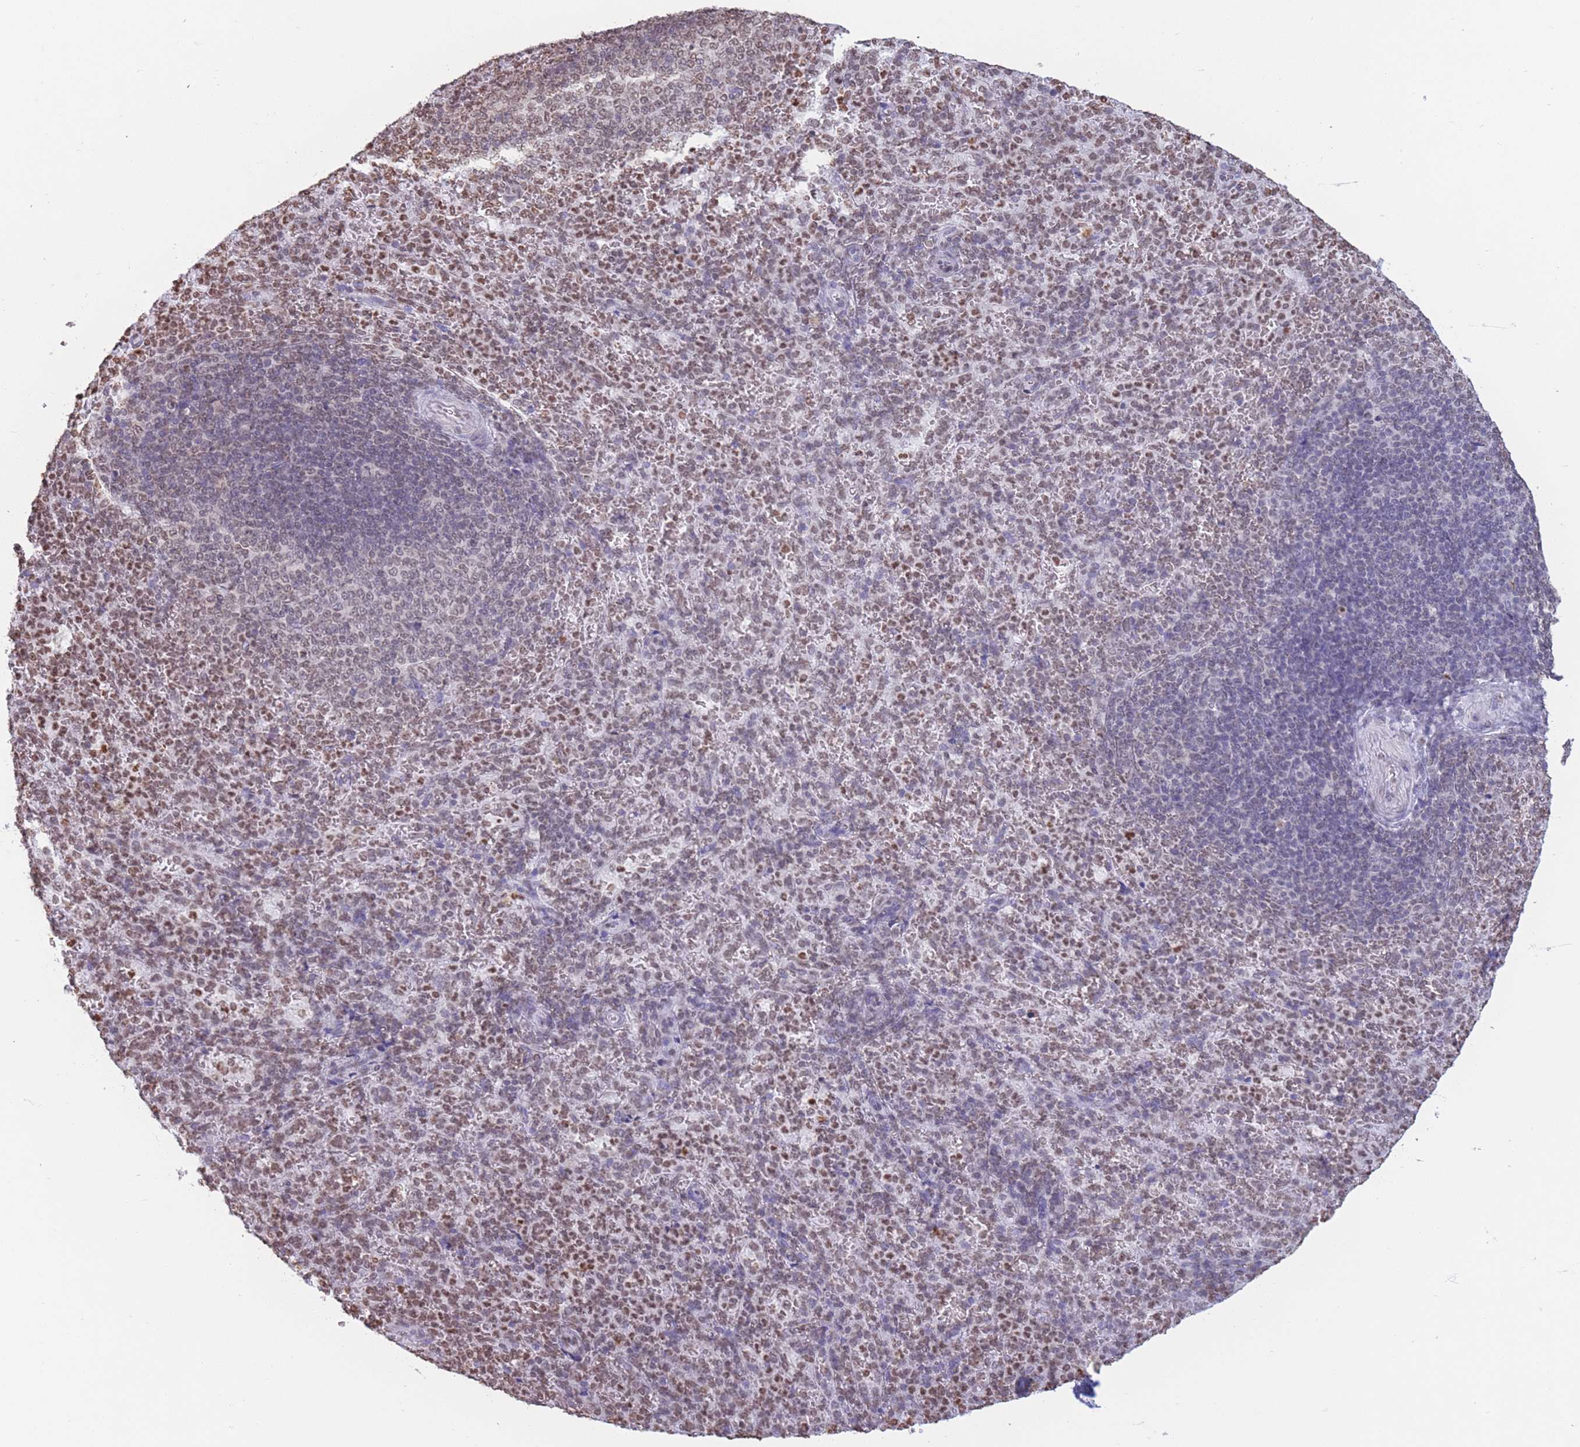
{"staining": {"intensity": "moderate", "quantity": "25%-75%", "location": "nuclear"}, "tissue": "spleen", "cell_type": "Cells in red pulp", "image_type": "normal", "snomed": [{"axis": "morphology", "description": "Normal tissue, NOS"}, {"axis": "topography", "description": "Spleen"}], "caption": "High-magnification brightfield microscopy of benign spleen stained with DAB (3,3'-diaminobenzidine) (brown) and counterstained with hematoxylin (blue). cells in red pulp exhibit moderate nuclear expression is identified in approximately25%-75% of cells.", "gene": "RYK", "patient": {"sex": "female", "age": 21}}